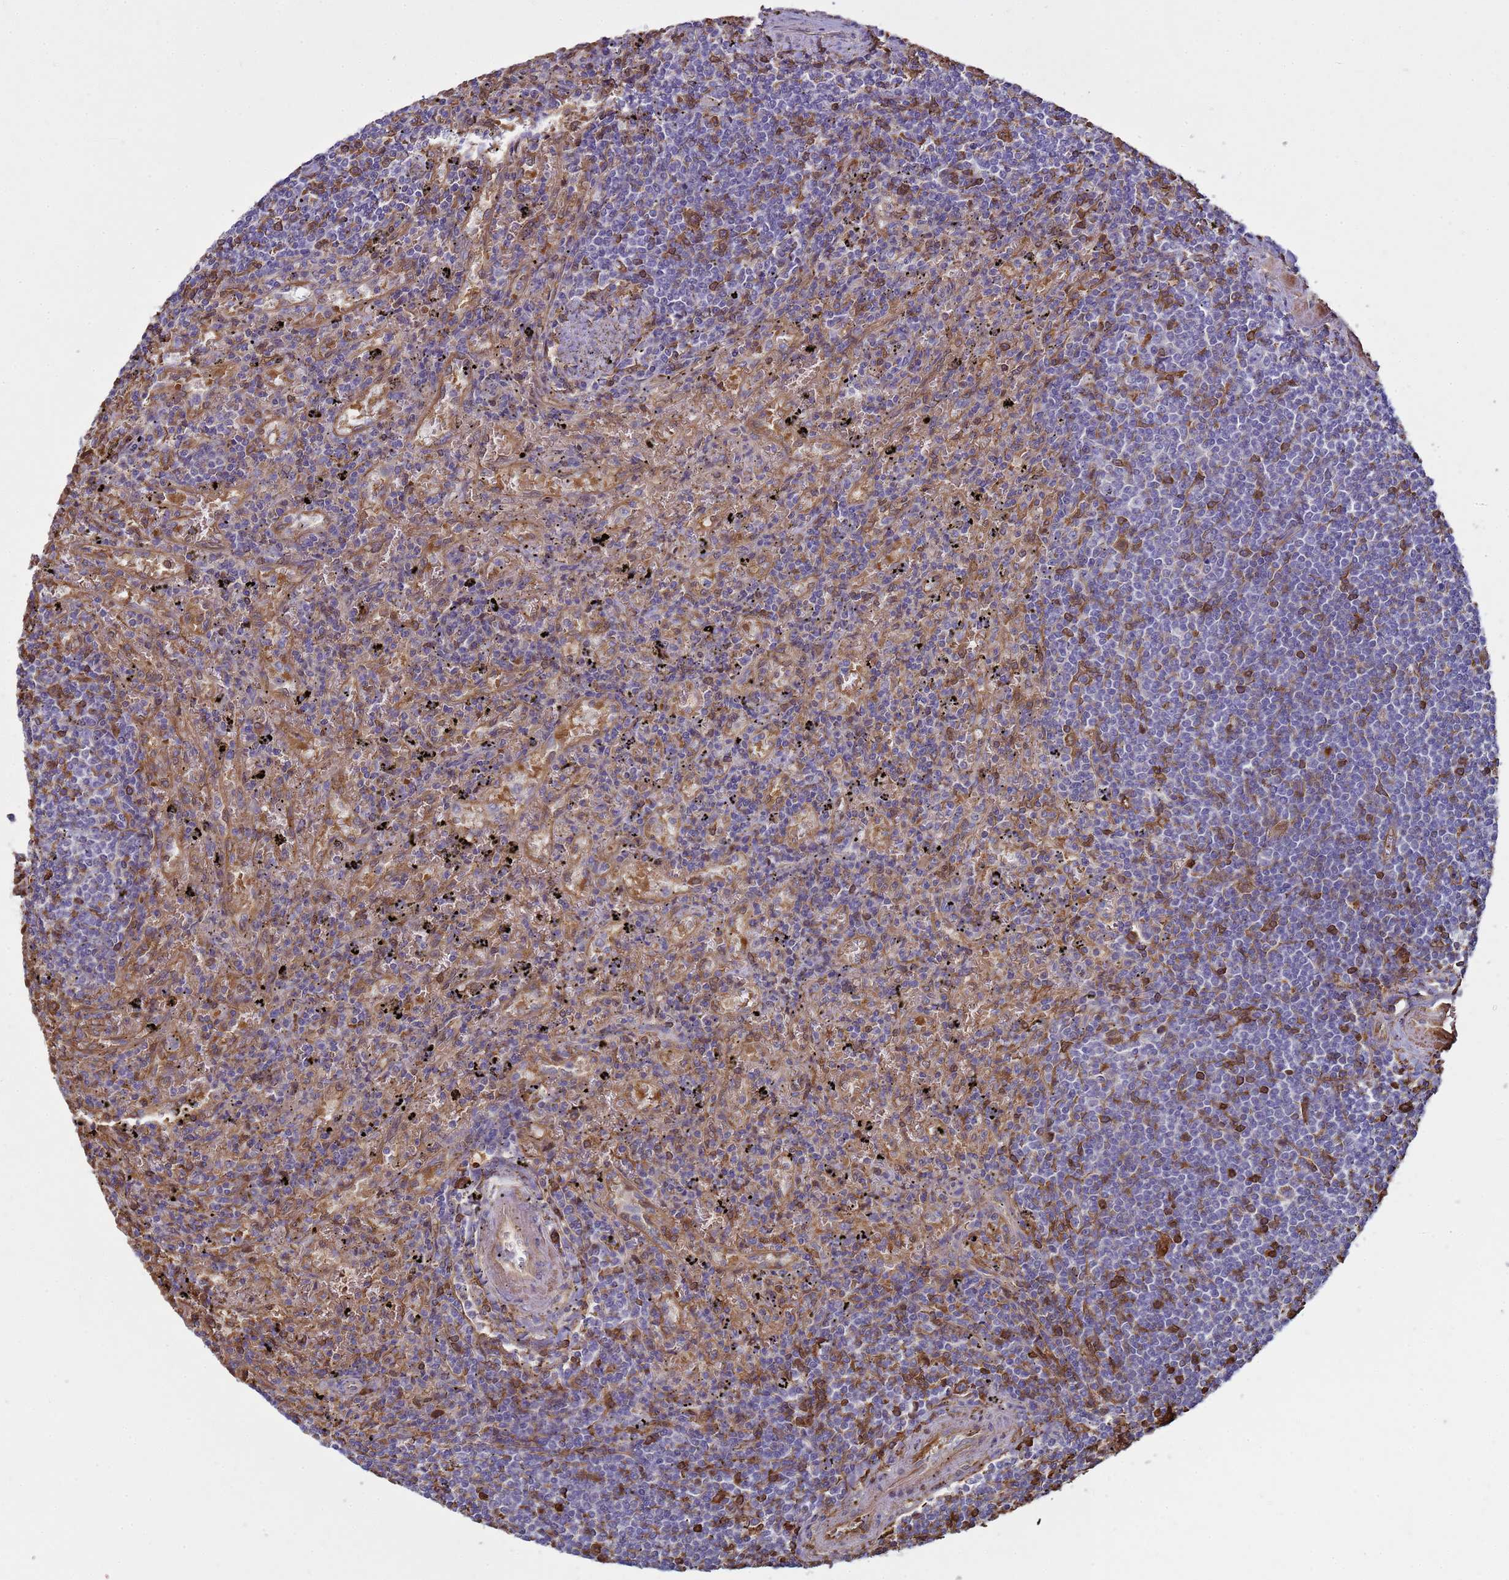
{"staining": {"intensity": "moderate", "quantity": "<25%", "location": "nuclear"}, "tissue": "lymphoma", "cell_type": "Tumor cells", "image_type": "cancer", "snomed": [{"axis": "morphology", "description": "Malignant lymphoma, non-Hodgkin's type, Low grade"}, {"axis": "topography", "description": "Spleen"}], "caption": "Protein expression analysis of lymphoma demonstrates moderate nuclear staining in approximately <25% of tumor cells.", "gene": "SGIP1", "patient": {"sex": "male", "age": 76}}